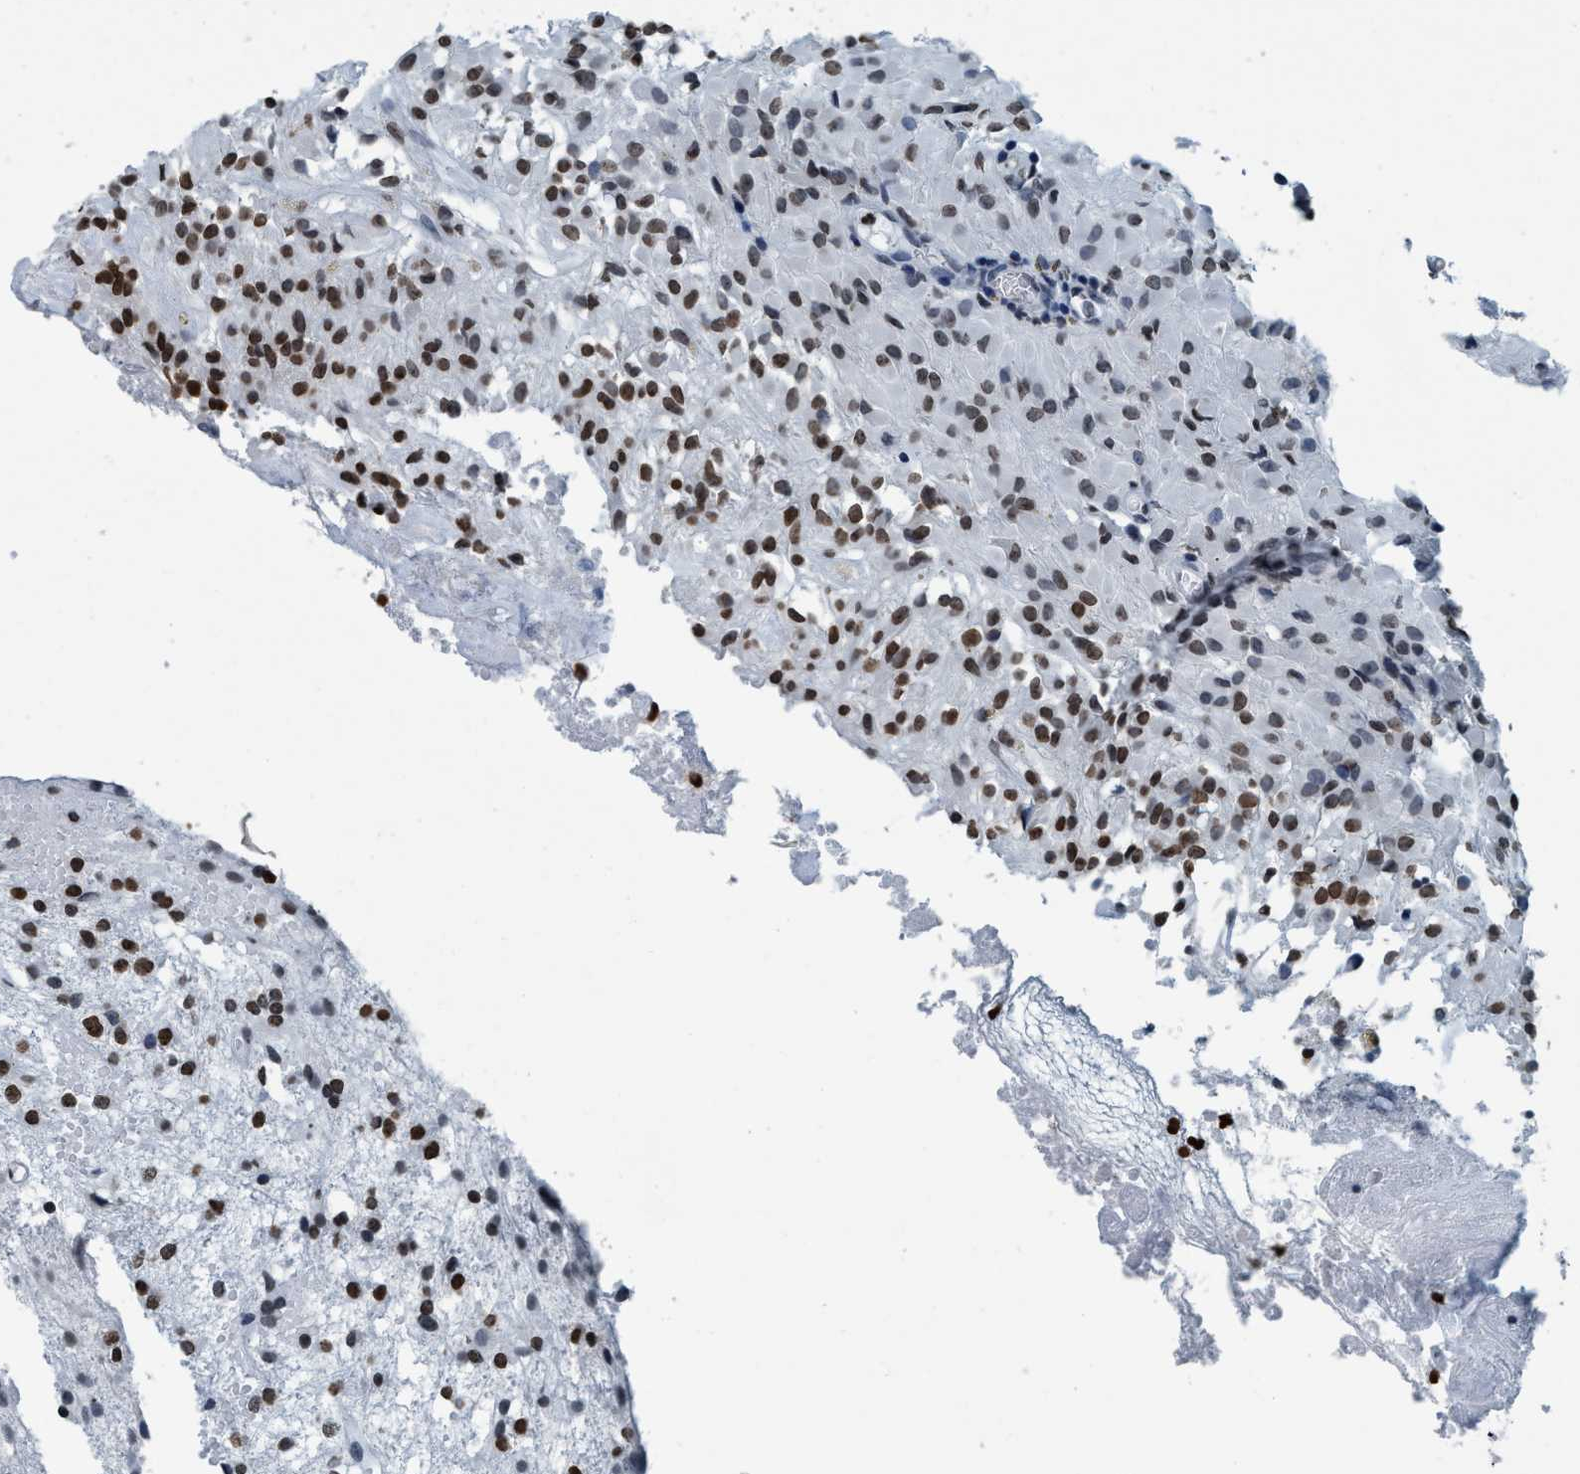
{"staining": {"intensity": "strong", "quantity": ">75%", "location": "nuclear"}, "tissue": "glioma", "cell_type": "Tumor cells", "image_type": "cancer", "snomed": [{"axis": "morphology", "description": "Glioma, malignant, High grade"}, {"axis": "topography", "description": "Brain"}], "caption": "There is high levels of strong nuclear positivity in tumor cells of glioma, as demonstrated by immunohistochemical staining (brown color).", "gene": "CCNE2", "patient": {"sex": "female", "age": 59}}